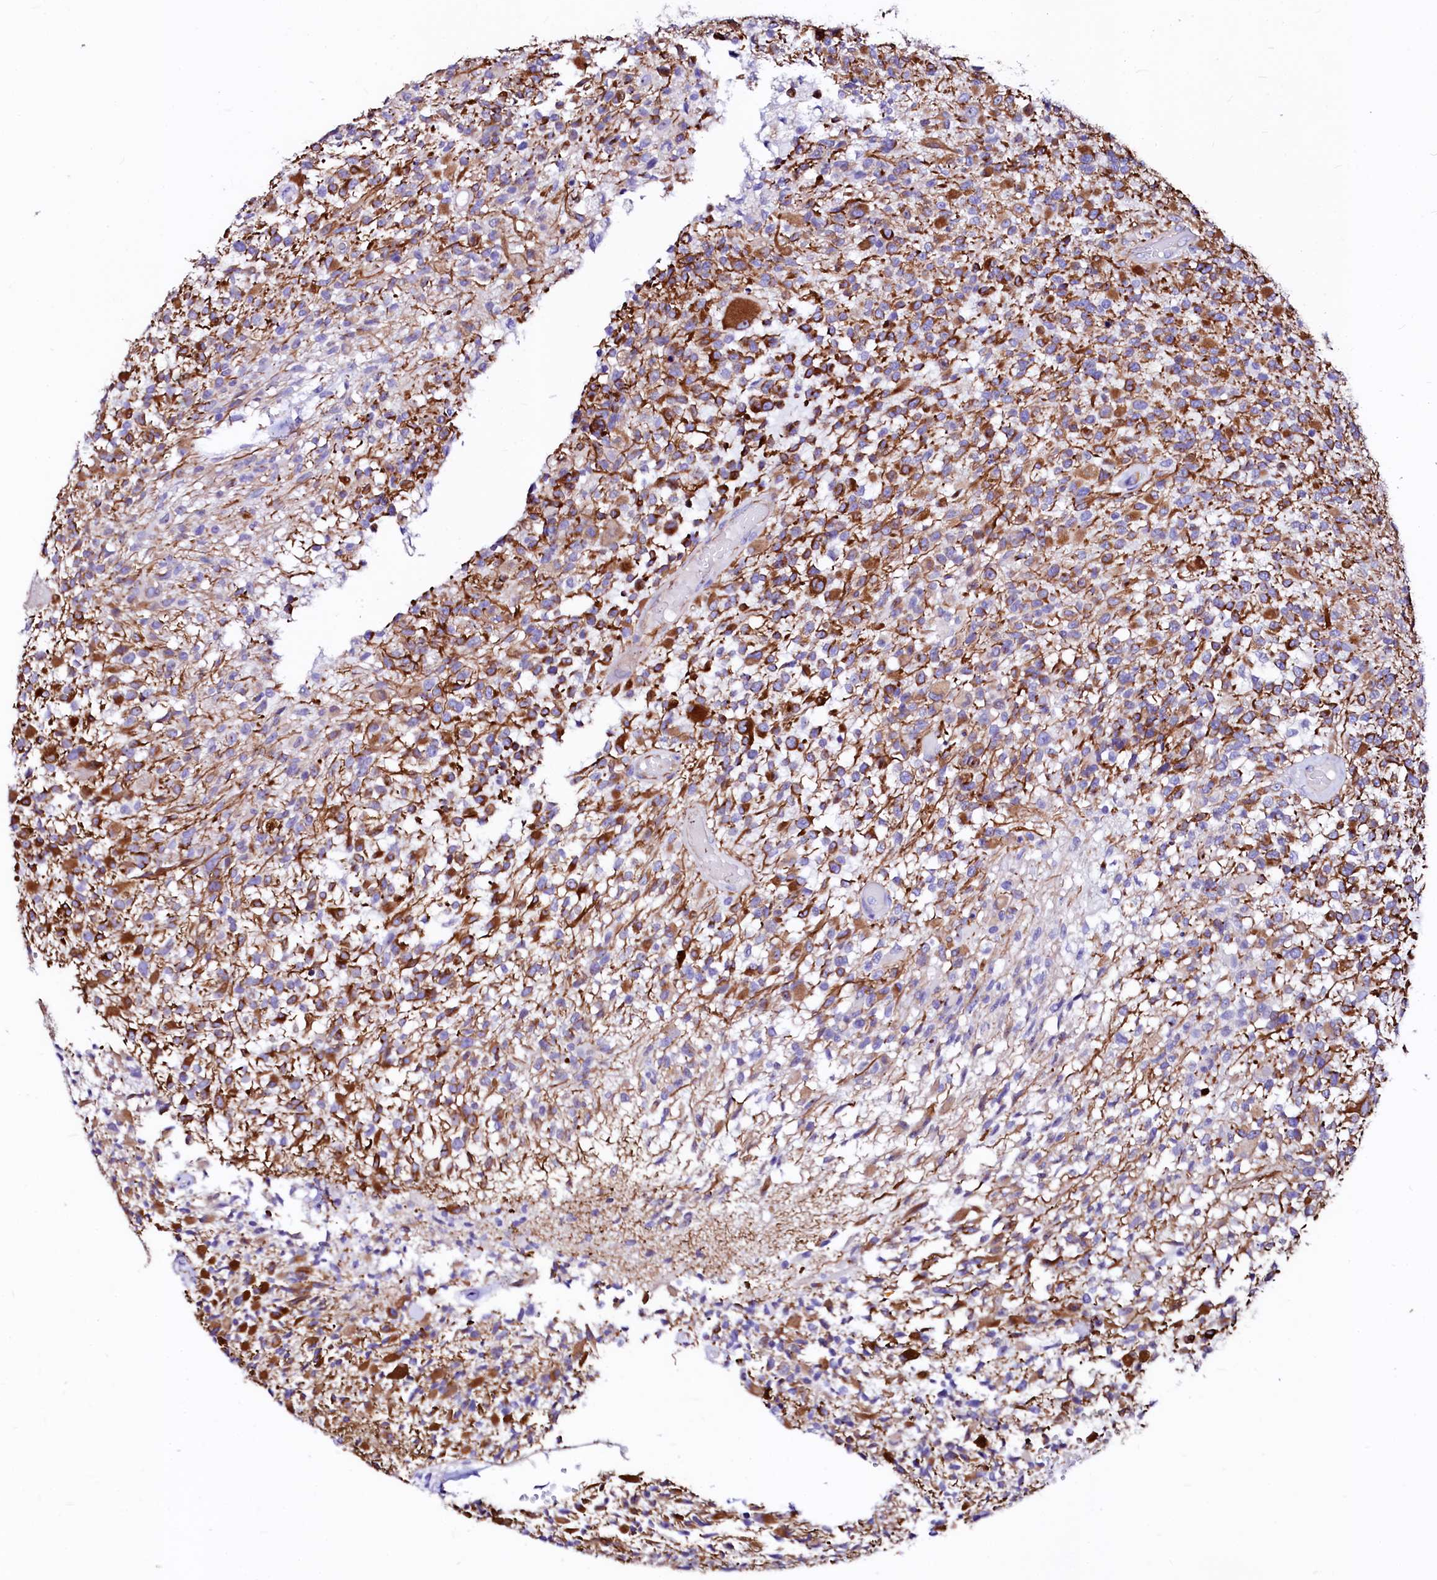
{"staining": {"intensity": "moderate", "quantity": ">75%", "location": "cytoplasmic/membranous"}, "tissue": "glioma", "cell_type": "Tumor cells", "image_type": "cancer", "snomed": [{"axis": "morphology", "description": "Glioma, malignant, High grade"}, {"axis": "morphology", "description": "Glioblastoma, NOS"}, {"axis": "topography", "description": "Brain"}], "caption": "Protein staining shows moderate cytoplasmic/membranous expression in approximately >75% of tumor cells in high-grade glioma (malignant). (IHC, brightfield microscopy, high magnification).", "gene": "SFR1", "patient": {"sex": "male", "age": 60}}